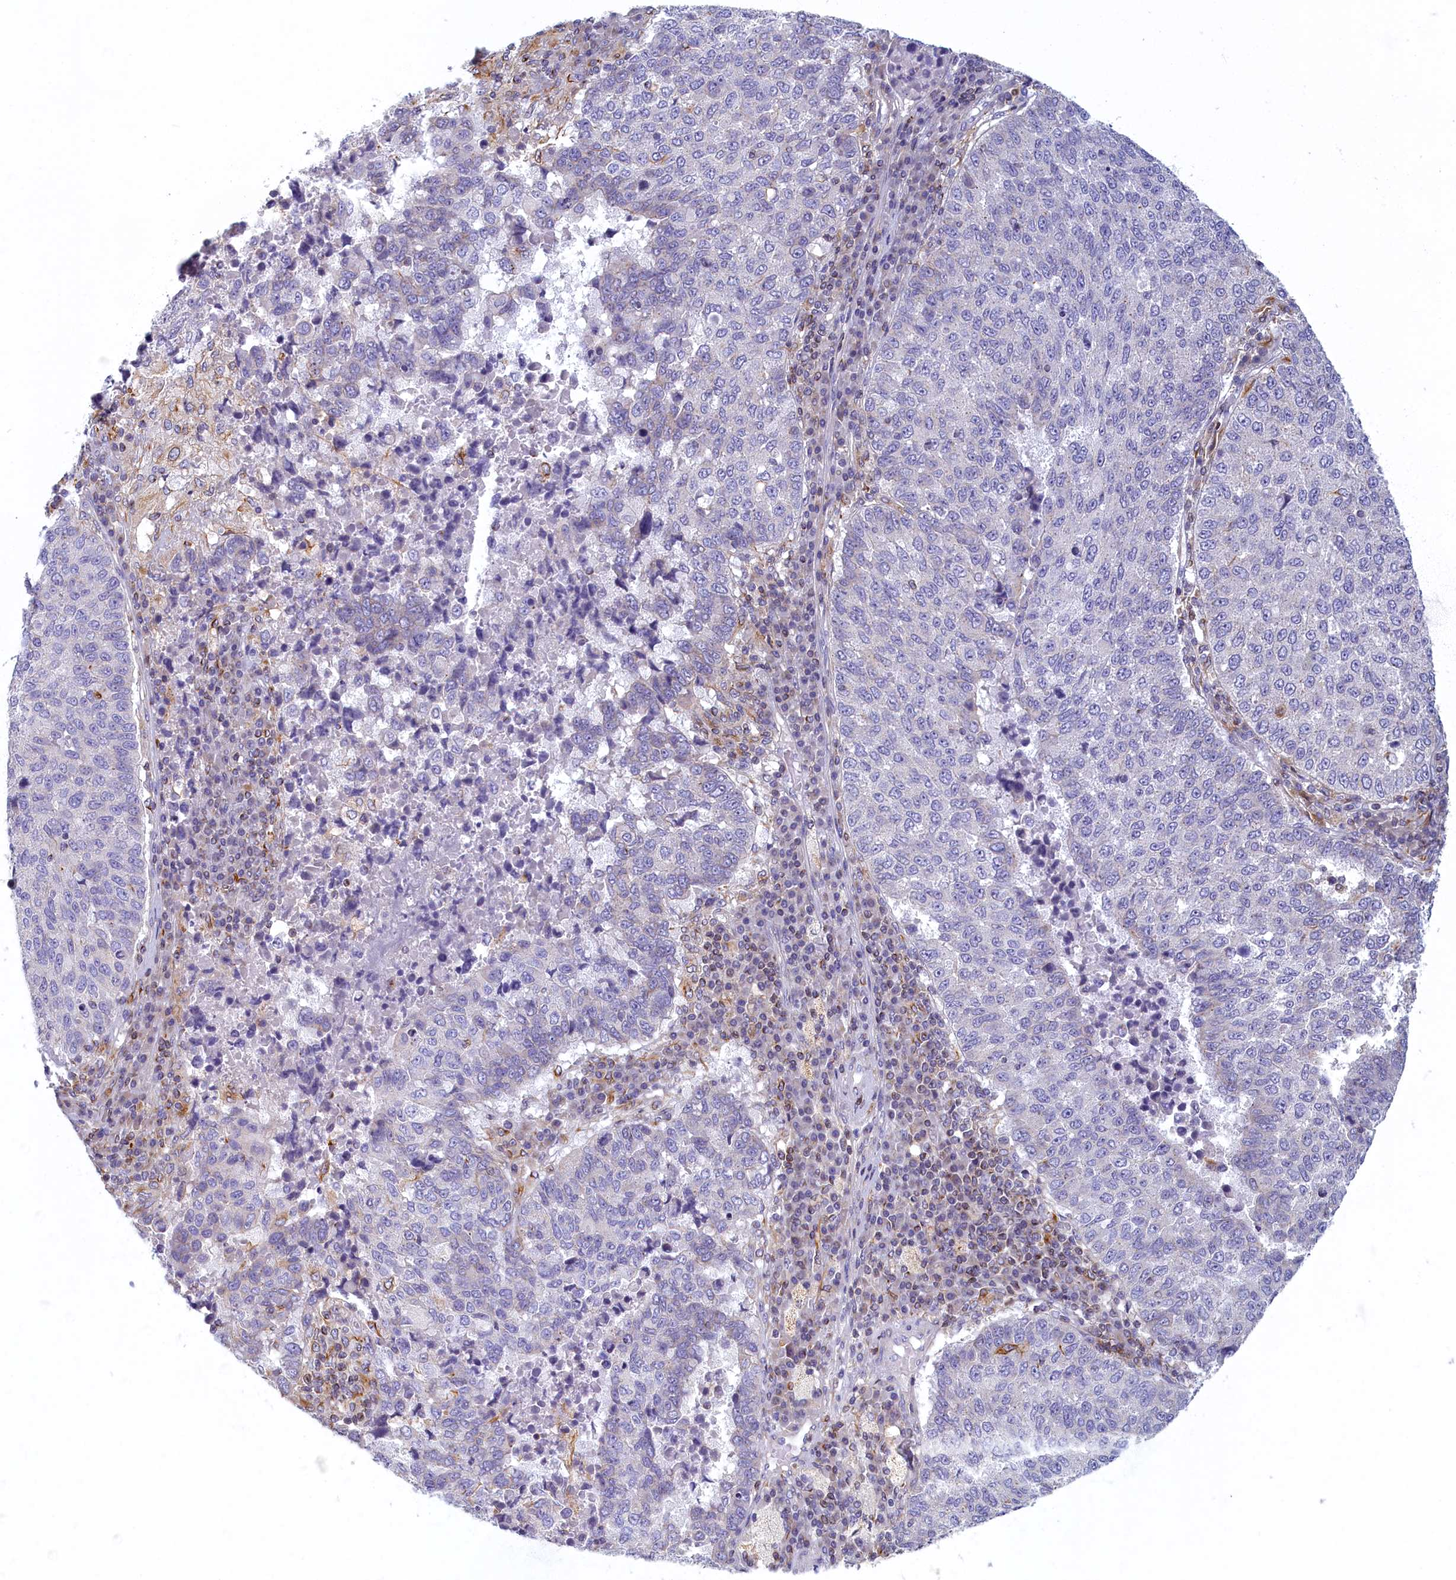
{"staining": {"intensity": "negative", "quantity": "none", "location": "none"}, "tissue": "lung cancer", "cell_type": "Tumor cells", "image_type": "cancer", "snomed": [{"axis": "morphology", "description": "Squamous cell carcinoma, NOS"}, {"axis": "topography", "description": "Lung"}], "caption": "Immunohistochemical staining of human lung squamous cell carcinoma exhibits no significant positivity in tumor cells.", "gene": "NOL10", "patient": {"sex": "male", "age": 73}}